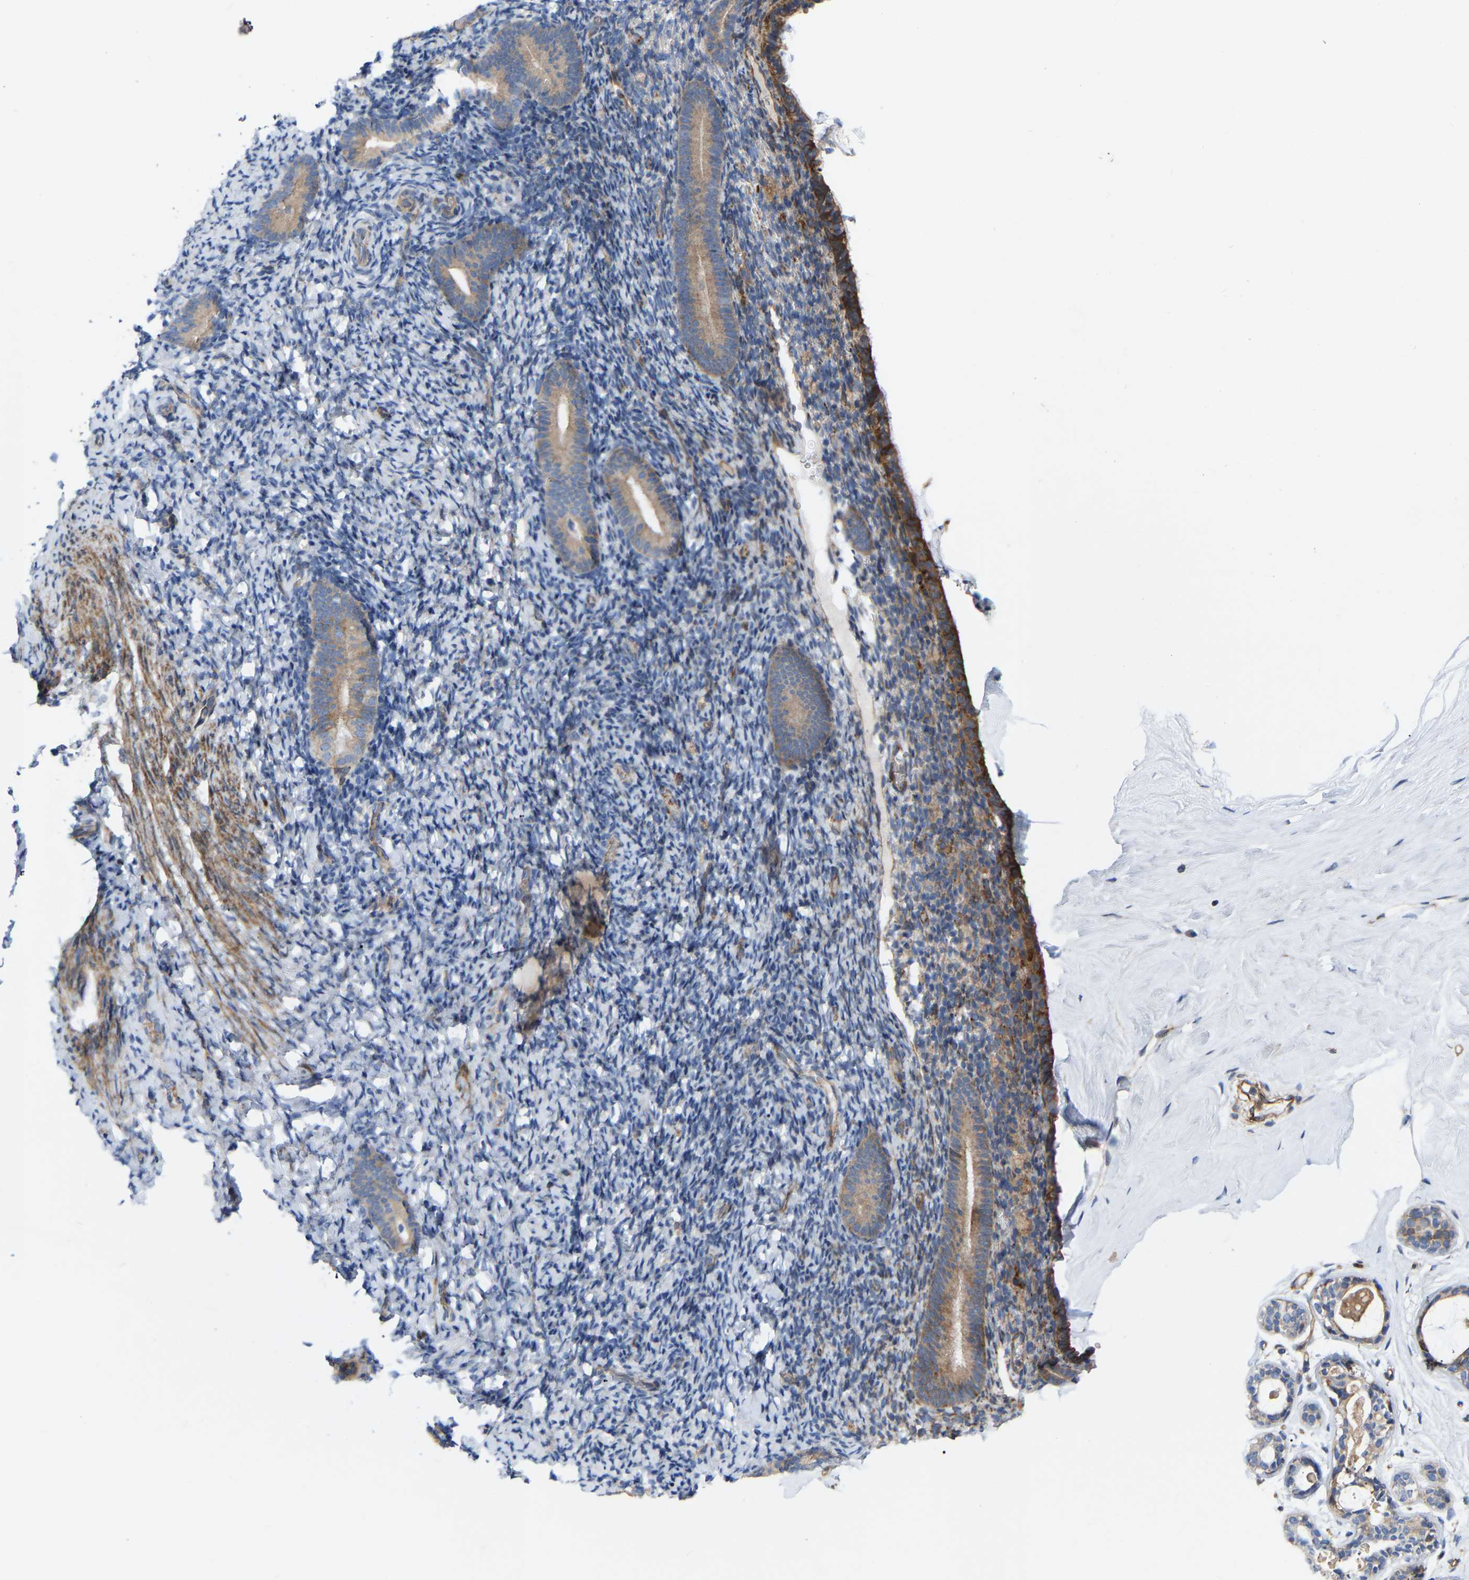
{"staining": {"intensity": "moderate", "quantity": "<25%", "location": "cytoplasmic/membranous"}, "tissue": "endometrium", "cell_type": "Cells in endometrial stroma", "image_type": "normal", "snomed": [{"axis": "morphology", "description": "Normal tissue, NOS"}, {"axis": "topography", "description": "Endometrium"}], "caption": "Immunohistochemical staining of normal human endometrium demonstrates <25% levels of moderate cytoplasmic/membranous protein staining in about <25% of cells in endometrial stroma. Nuclei are stained in blue.", "gene": "TOR1B", "patient": {"sex": "female", "age": 51}}